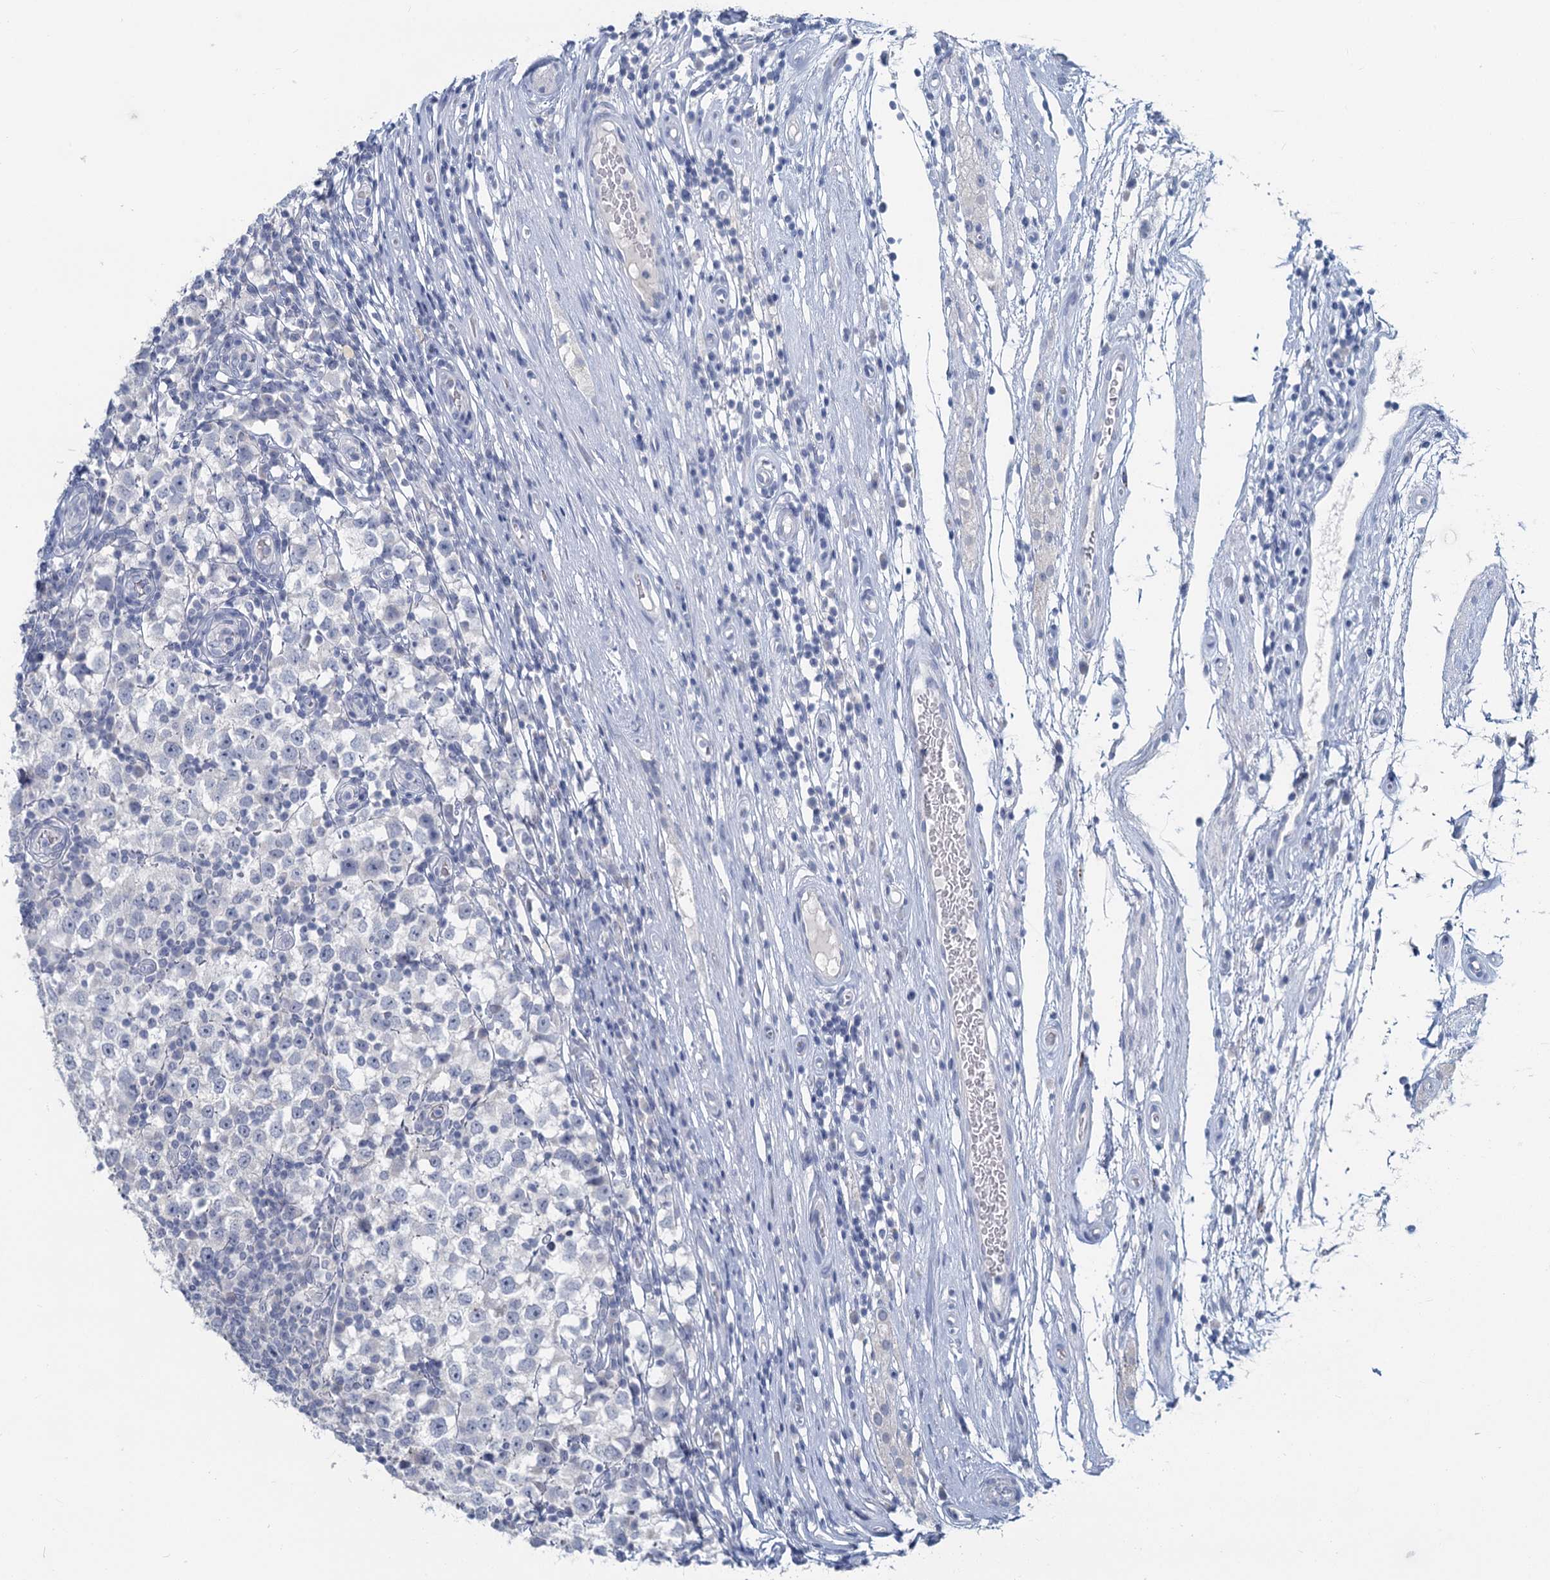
{"staining": {"intensity": "negative", "quantity": "none", "location": "none"}, "tissue": "testis cancer", "cell_type": "Tumor cells", "image_type": "cancer", "snomed": [{"axis": "morphology", "description": "Seminoma, NOS"}, {"axis": "topography", "description": "Testis"}], "caption": "IHC photomicrograph of human seminoma (testis) stained for a protein (brown), which demonstrates no positivity in tumor cells. (Brightfield microscopy of DAB (3,3'-diaminobenzidine) IHC at high magnification).", "gene": "CHGA", "patient": {"sex": "male", "age": 65}}